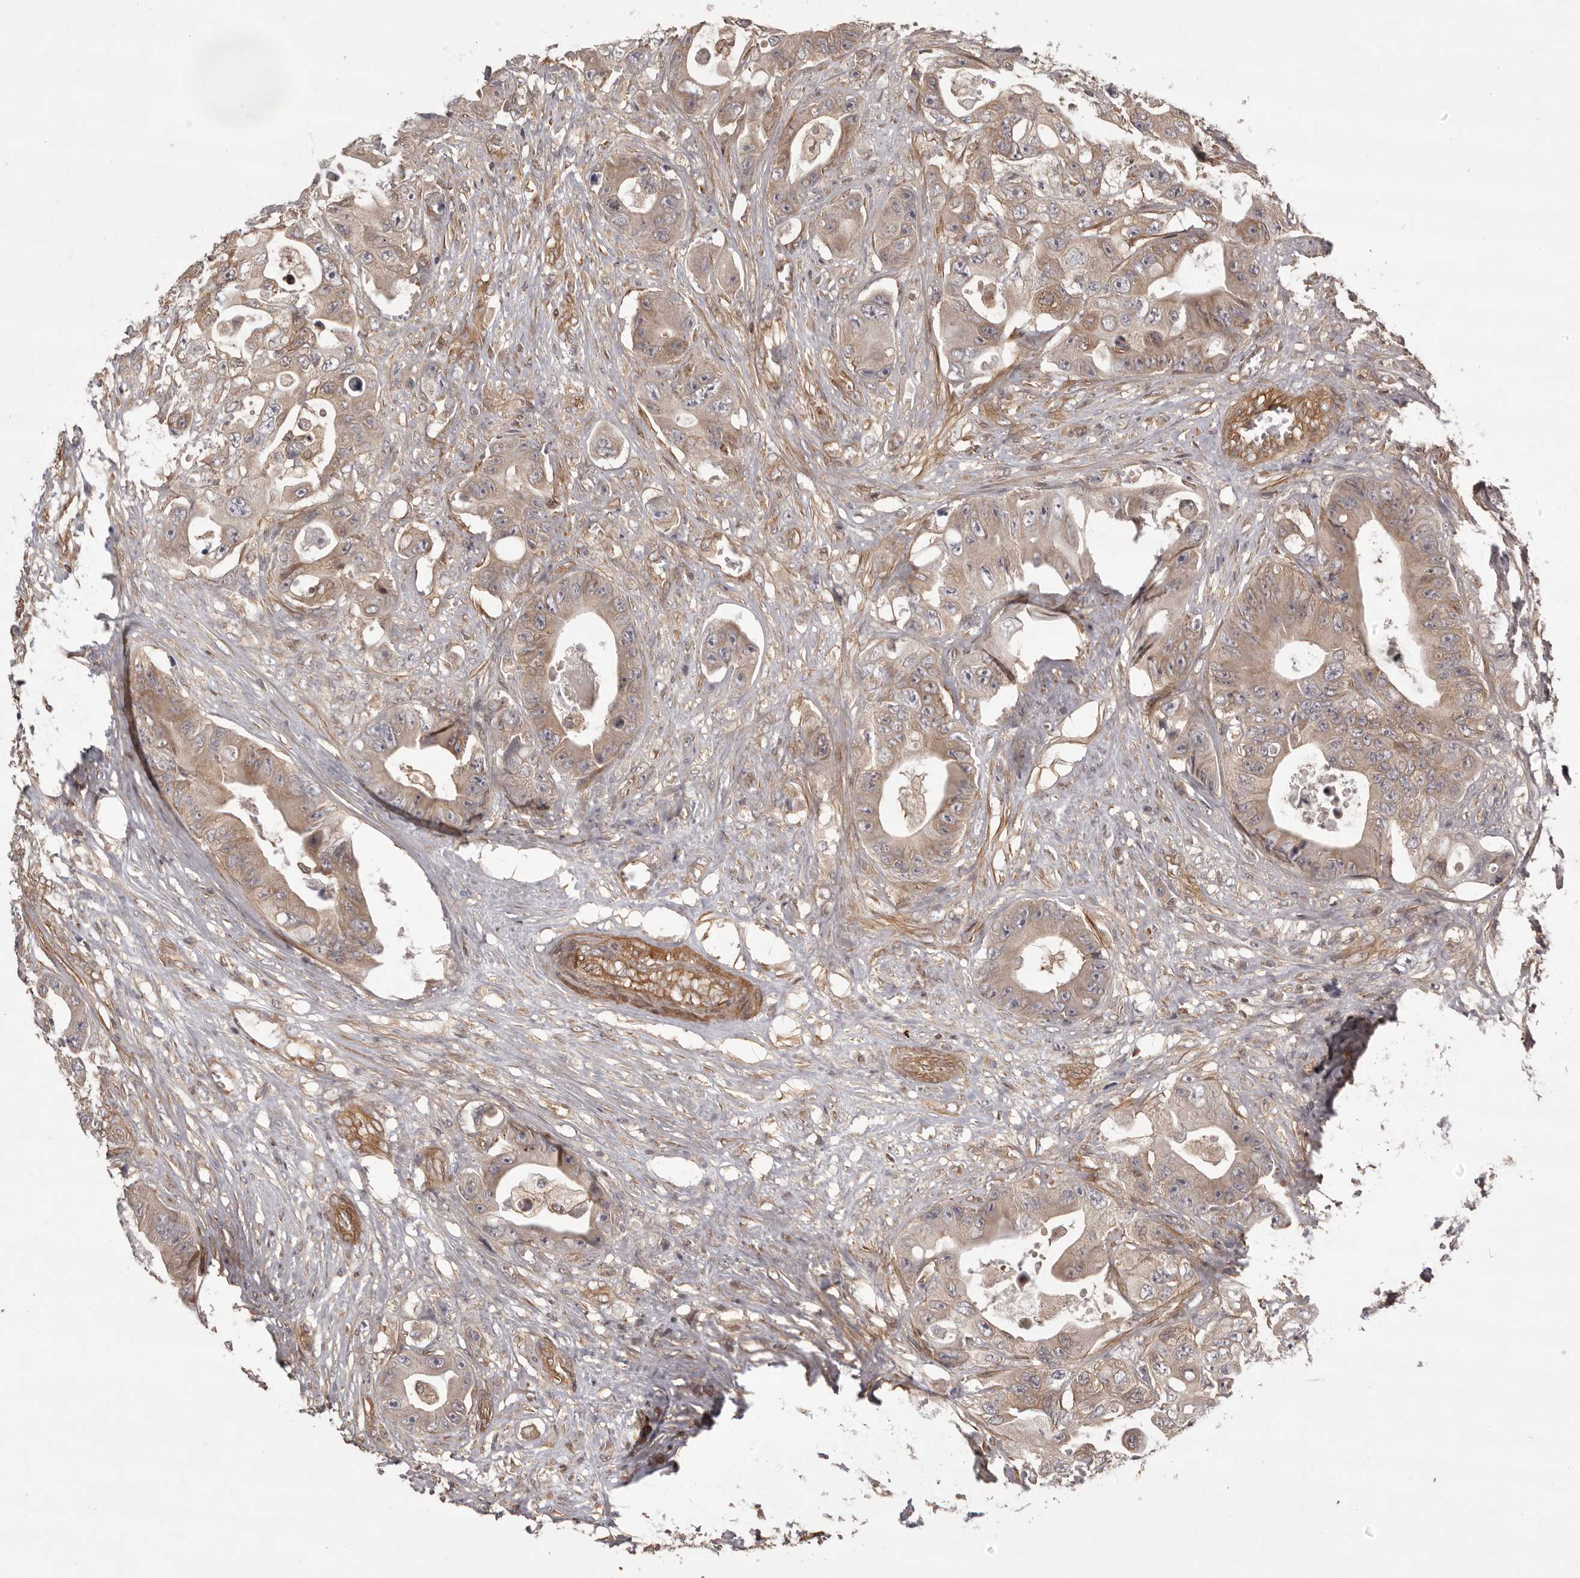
{"staining": {"intensity": "weak", "quantity": ">75%", "location": "cytoplasmic/membranous"}, "tissue": "colorectal cancer", "cell_type": "Tumor cells", "image_type": "cancer", "snomed": [{"axis": "morphology", "description": "Adenocarcinoma, NOS"}, {"axis": "topography", "description": "Colon"}], "caption": "Immunohistochemical staining of human adenocarcinoma (colorectal) shows low levels of weak cytoplasmic/membranous protein positivity in about >75% of tumor cells. Nuclei are stained in blue.", "gene": "NFKBIA", "patient": {"sex": "female", "age": 46}}